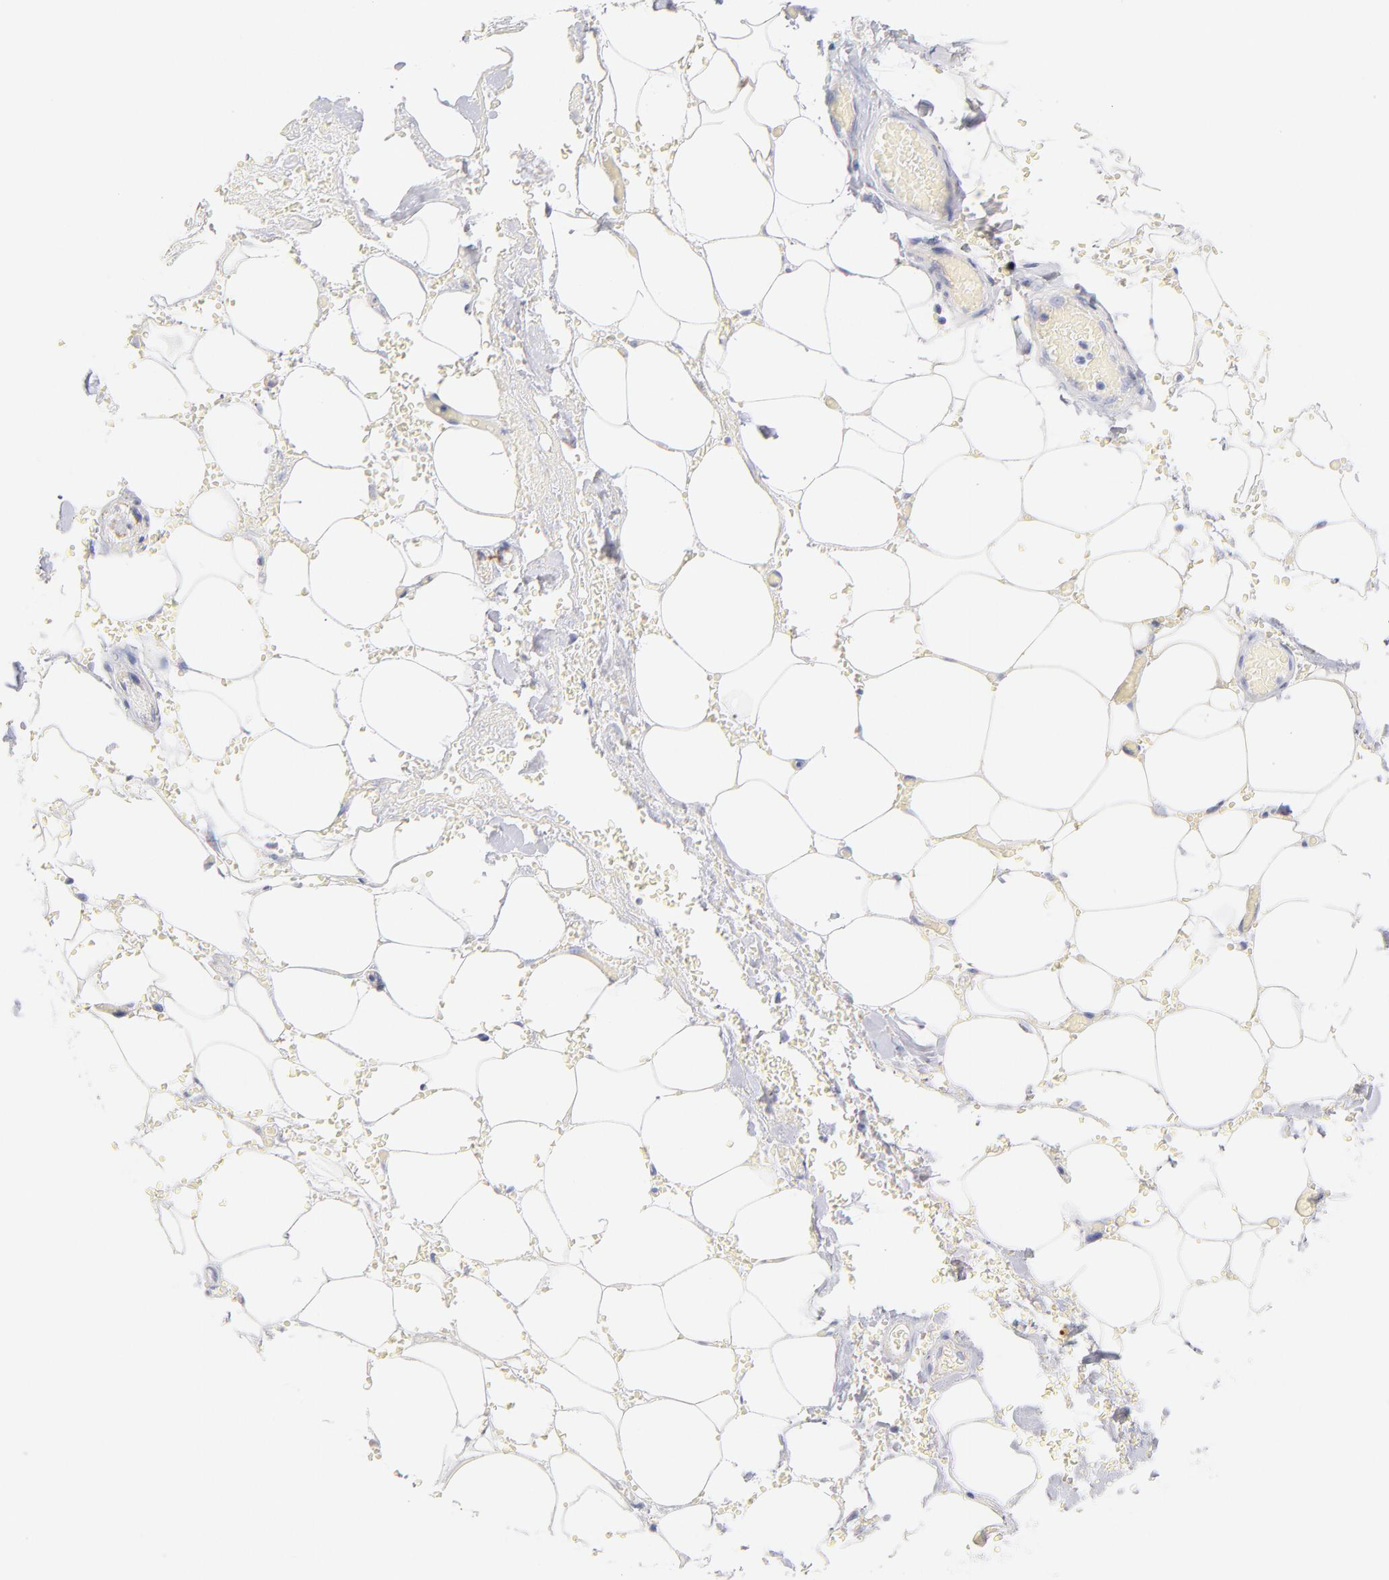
{"staining": {"intensity": "negative", "quantity": "none", "location": "none"}, "tissue": "adipose tissue", "cell_type": "Adipocytes", "image_type": "normal", "snomed": [{"axis": "morphology", "description": "Normal tissue, NOS"}, {"axis": "morphology", "description": "Cholangiocarcinoma"}, {"axis": "topography", "description": "Liver"}, {"axis": "topography", "description": "Peripheral nerve tissue"}], "caption": "A high-resolution histopathology image shows IHC staining of unremarkable adipose tissue, which exhibits no significant expression in adipocytes.", "gene": "AIFM1", "patient": {"sex": "male", "age": 50}}